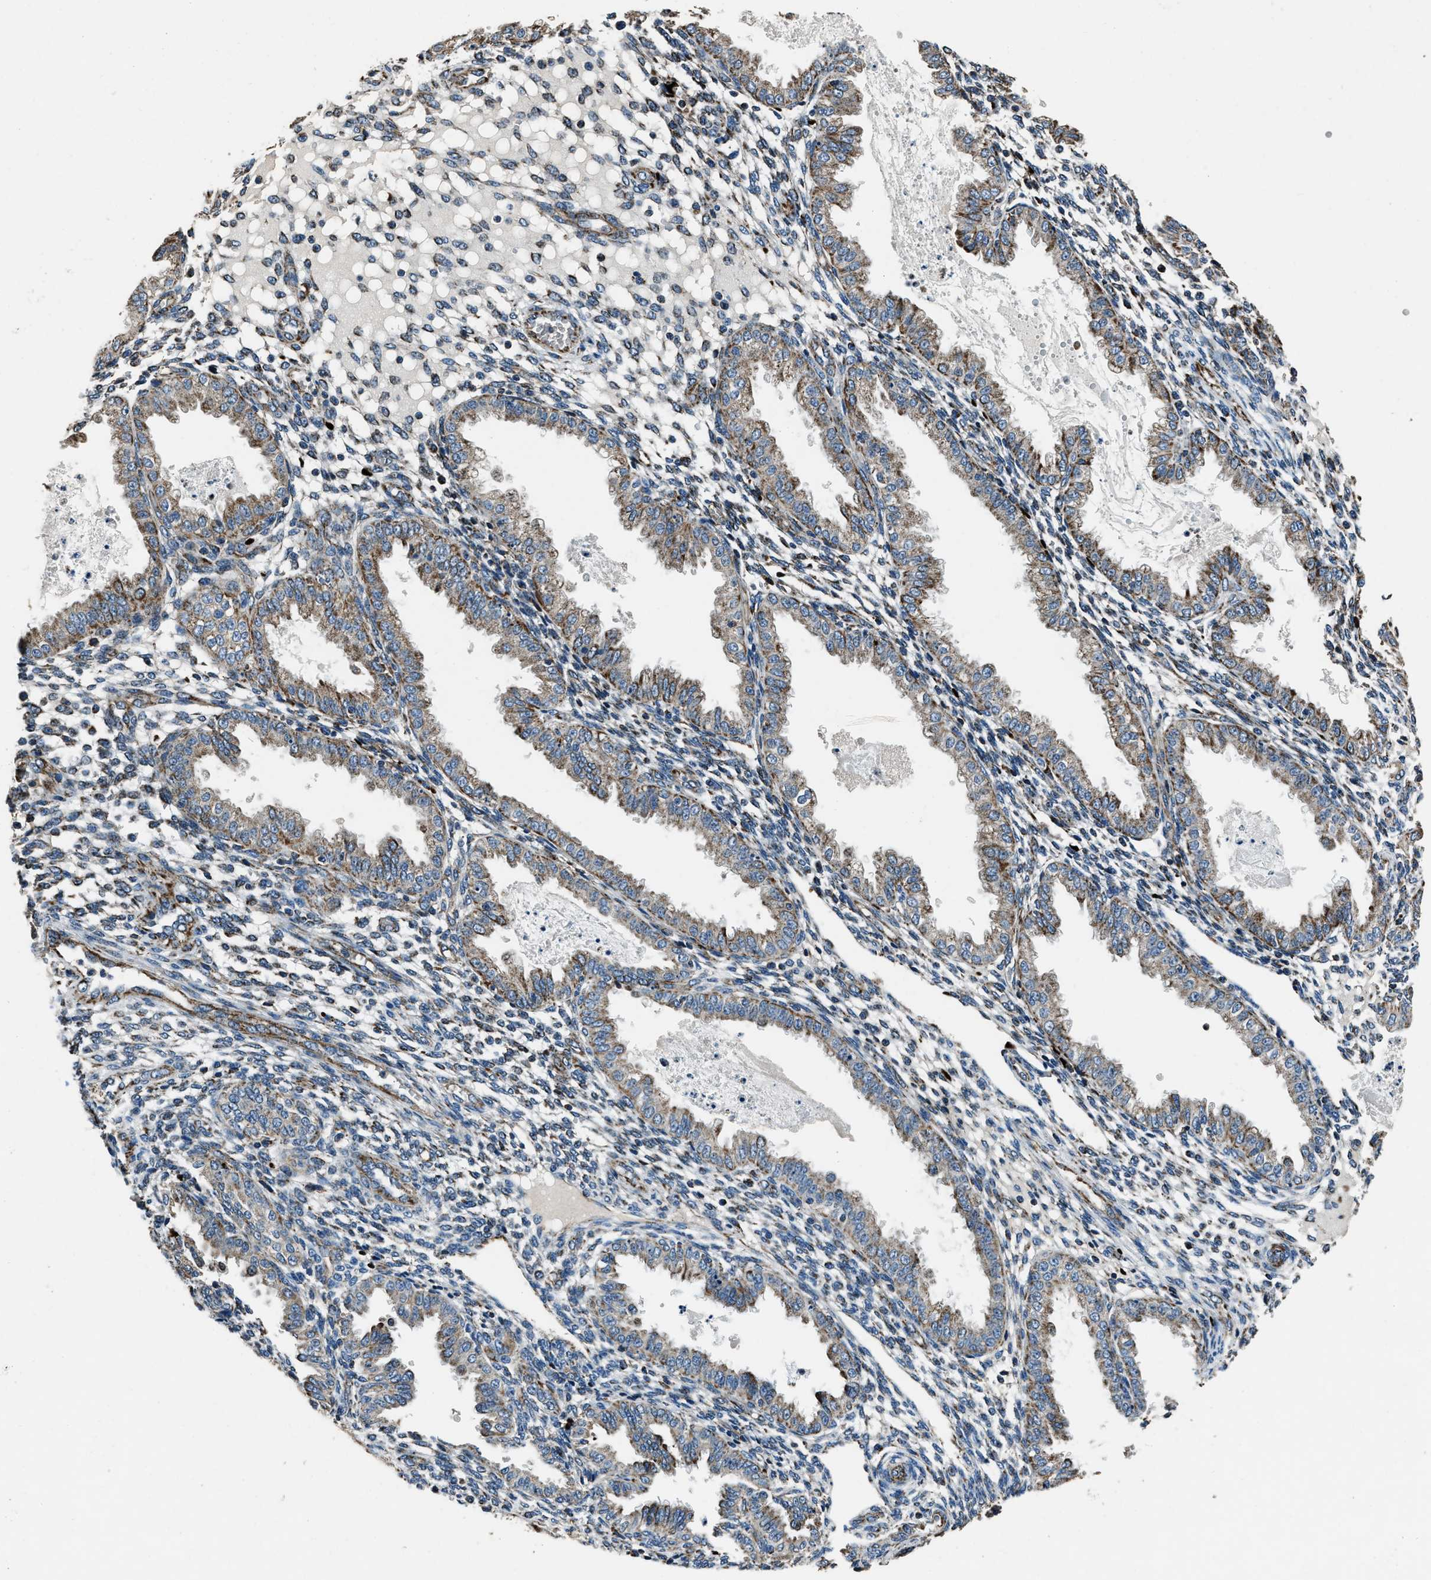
{"staining": {"intensity": "weak", "quantity": "25%-75%", "location": "cytoplasmic/membranous"}, "tissue": "endometrium", "cell_type": "Cells in endometrial stroma", "image_type": "normal", "snomed": [{"axis": "morphology", "description": "Normal tissue, NOS"}, {"axis": "topography", "description": "Endometrium"}], "caption": "High-magnification brightfield microscopy of benign endometrium stained with DAB (3,3'-diaminobenzidine) (brown) and counterstained with hematoxylin (blue). cells in endometrial stroma exhibit weak cytoplasmic/membranous expression is seen in approximately25%-75% of cells. The protein of interest is shown in brown color, while the nuclei are stained blue.", "gene": "OGDH", "patient": {"sex": "female", "age": 33}}